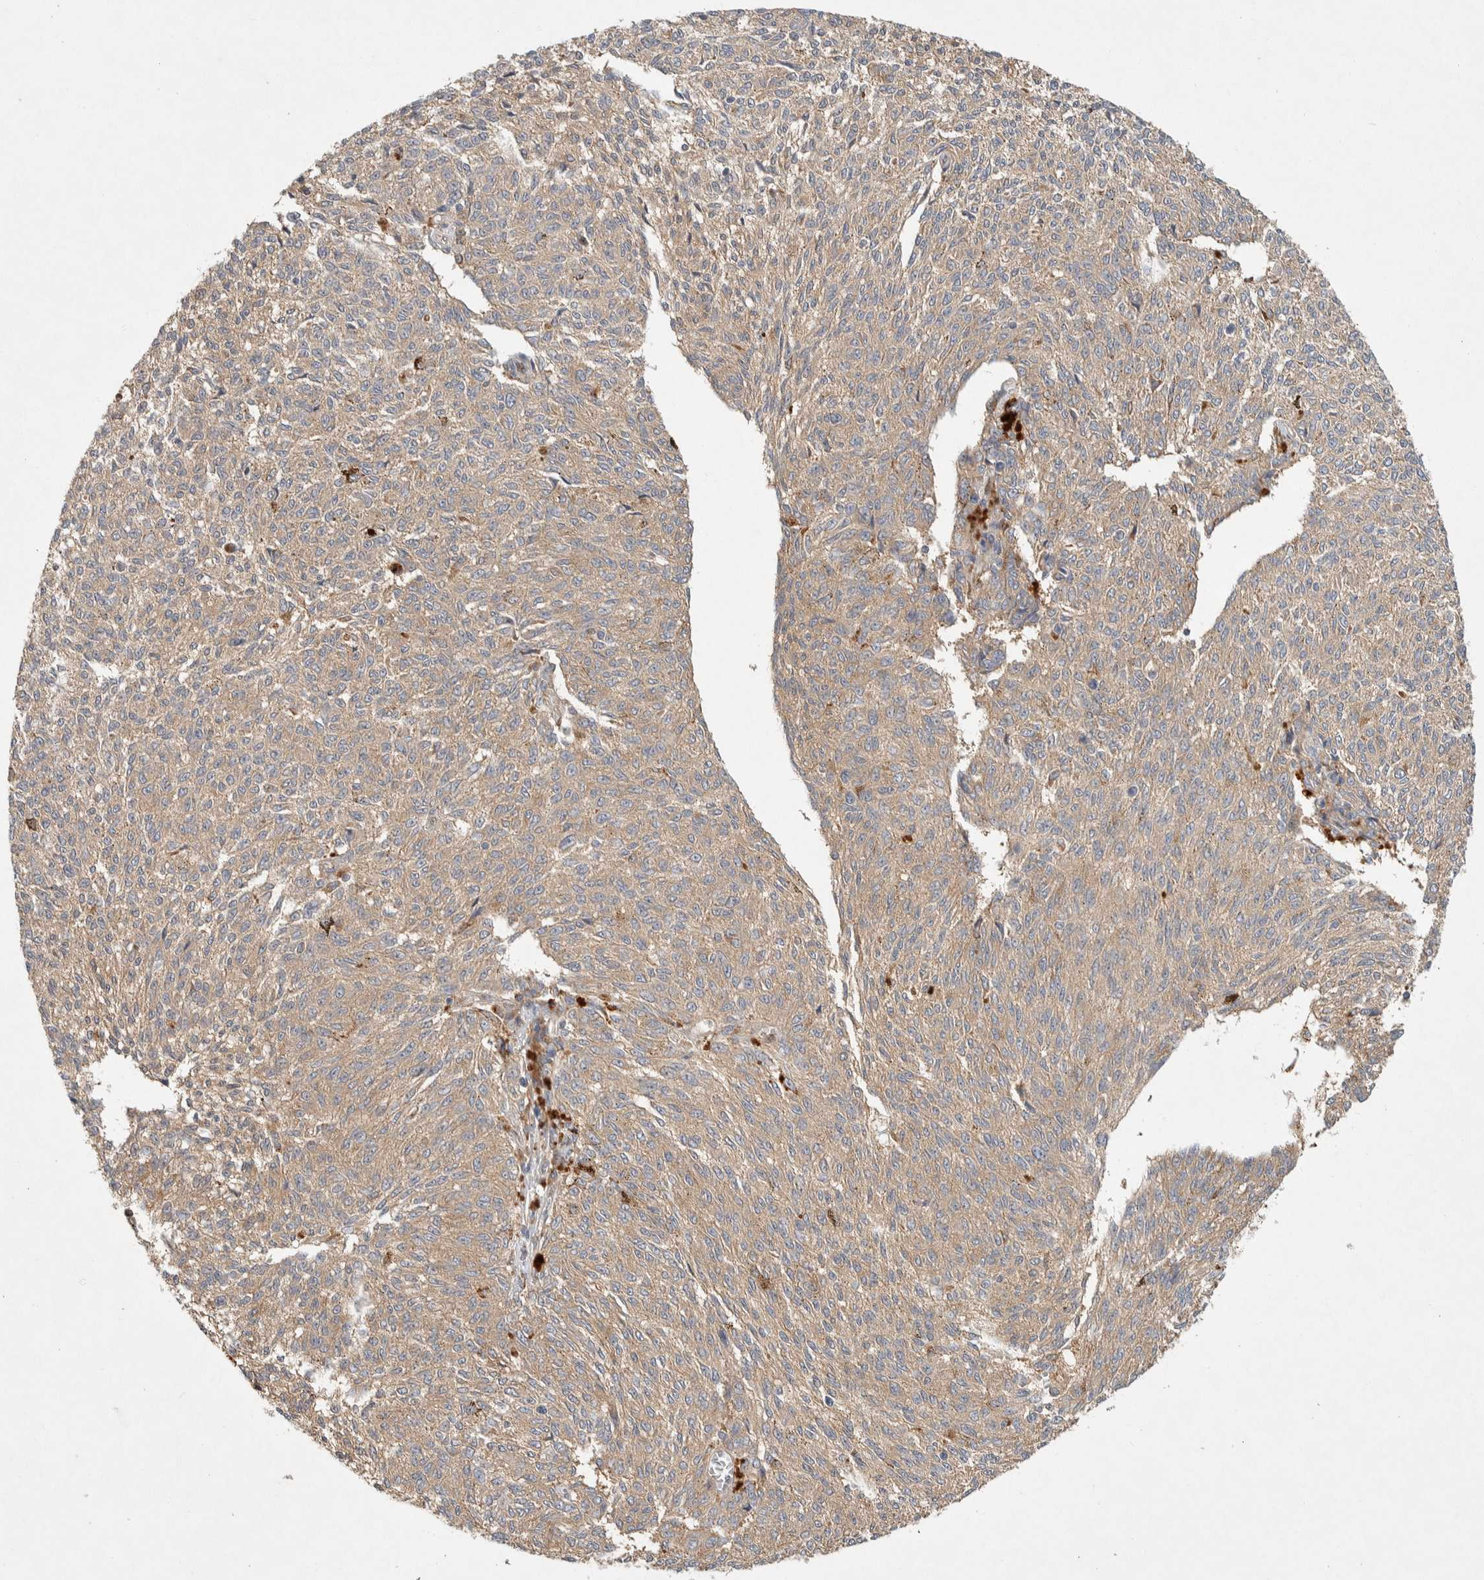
{"staining": {"intensity": "weak", "quantity": ">75%", "location": "cytoplasmic/membranous"}, "tissue": "melanoma", "cell_type": "Tumor cells", "image_type": "cancer", "snomed": [{"axis": "morphology", "description": "Malignant melanoma, NOS"}, {"axis": "topography", "description": "Skin"}], "caption": "Immunohistochemistry histopathology image of neoplastic tissue: malignant melanoma stained using immunohistochemistry (IHC) demonstrates low levels of weak protein expression localized specifically in the cytoplasmic/membranous of tumor cells, appearing as a cytoplasmic/membranous brown color.", "gene": "PXK", "patient": {"sex": "female", "age": 72}}